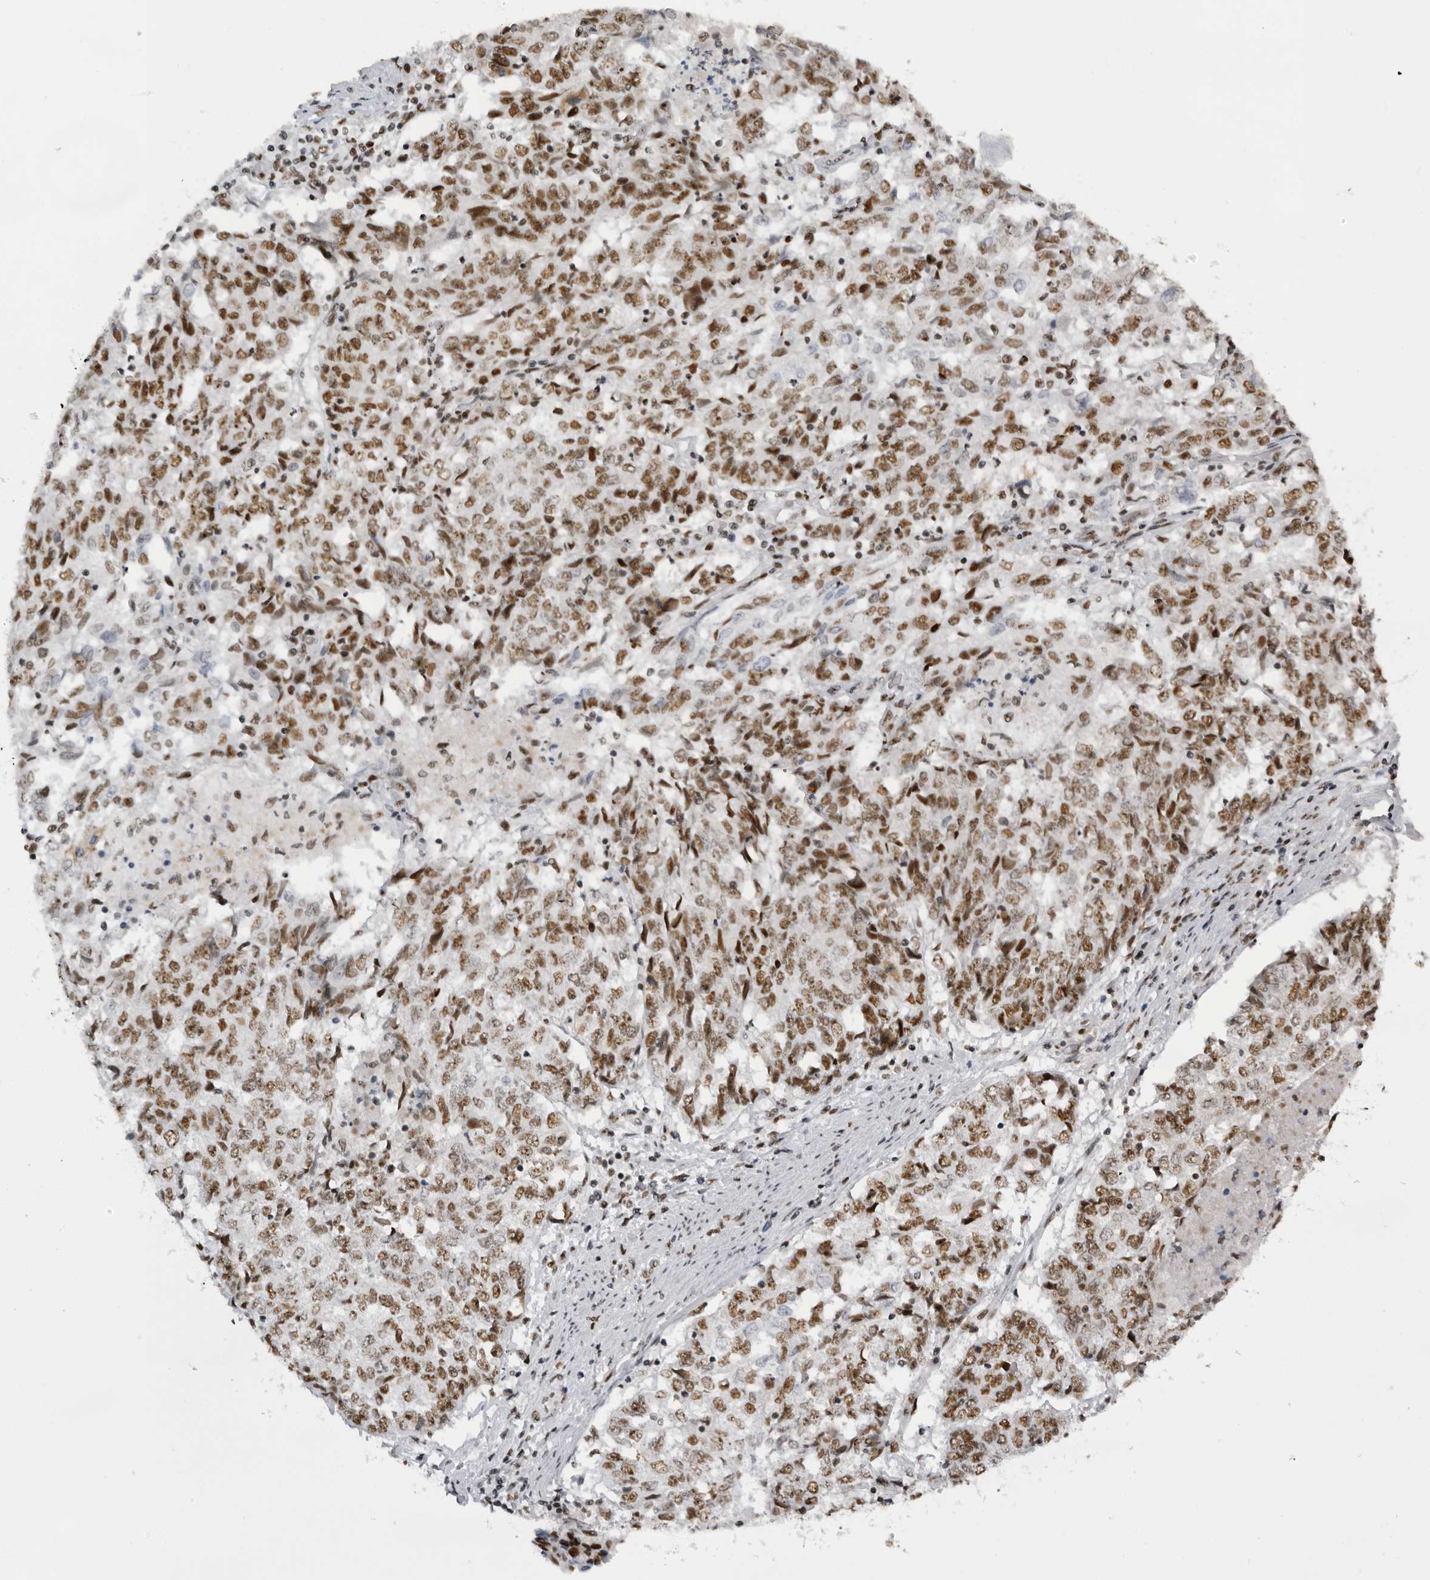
{"staining": {"intensity": "moderate", "quantity": ">75%", "location": "nuclear"}, "tissue": "endometrial cancer", "cell_type": "Tumor cells", "image_type": "cancer", "snomed": [{"axis": "morphology", "description": "Adenocarcinoma, NOS"}, {"axis": "topography", "description": "Endometrium"}], "caption": "The immunohistochemical stain shows moderate nuclear staining in tumor cells of endometrial cancer tissue. (Stains: DAB in brown, nuclei in blue, Microscopy: brightfield microscopy at high magnification).", "gene": "DHX9", "patient": {"sex": "female", "age": 80}}